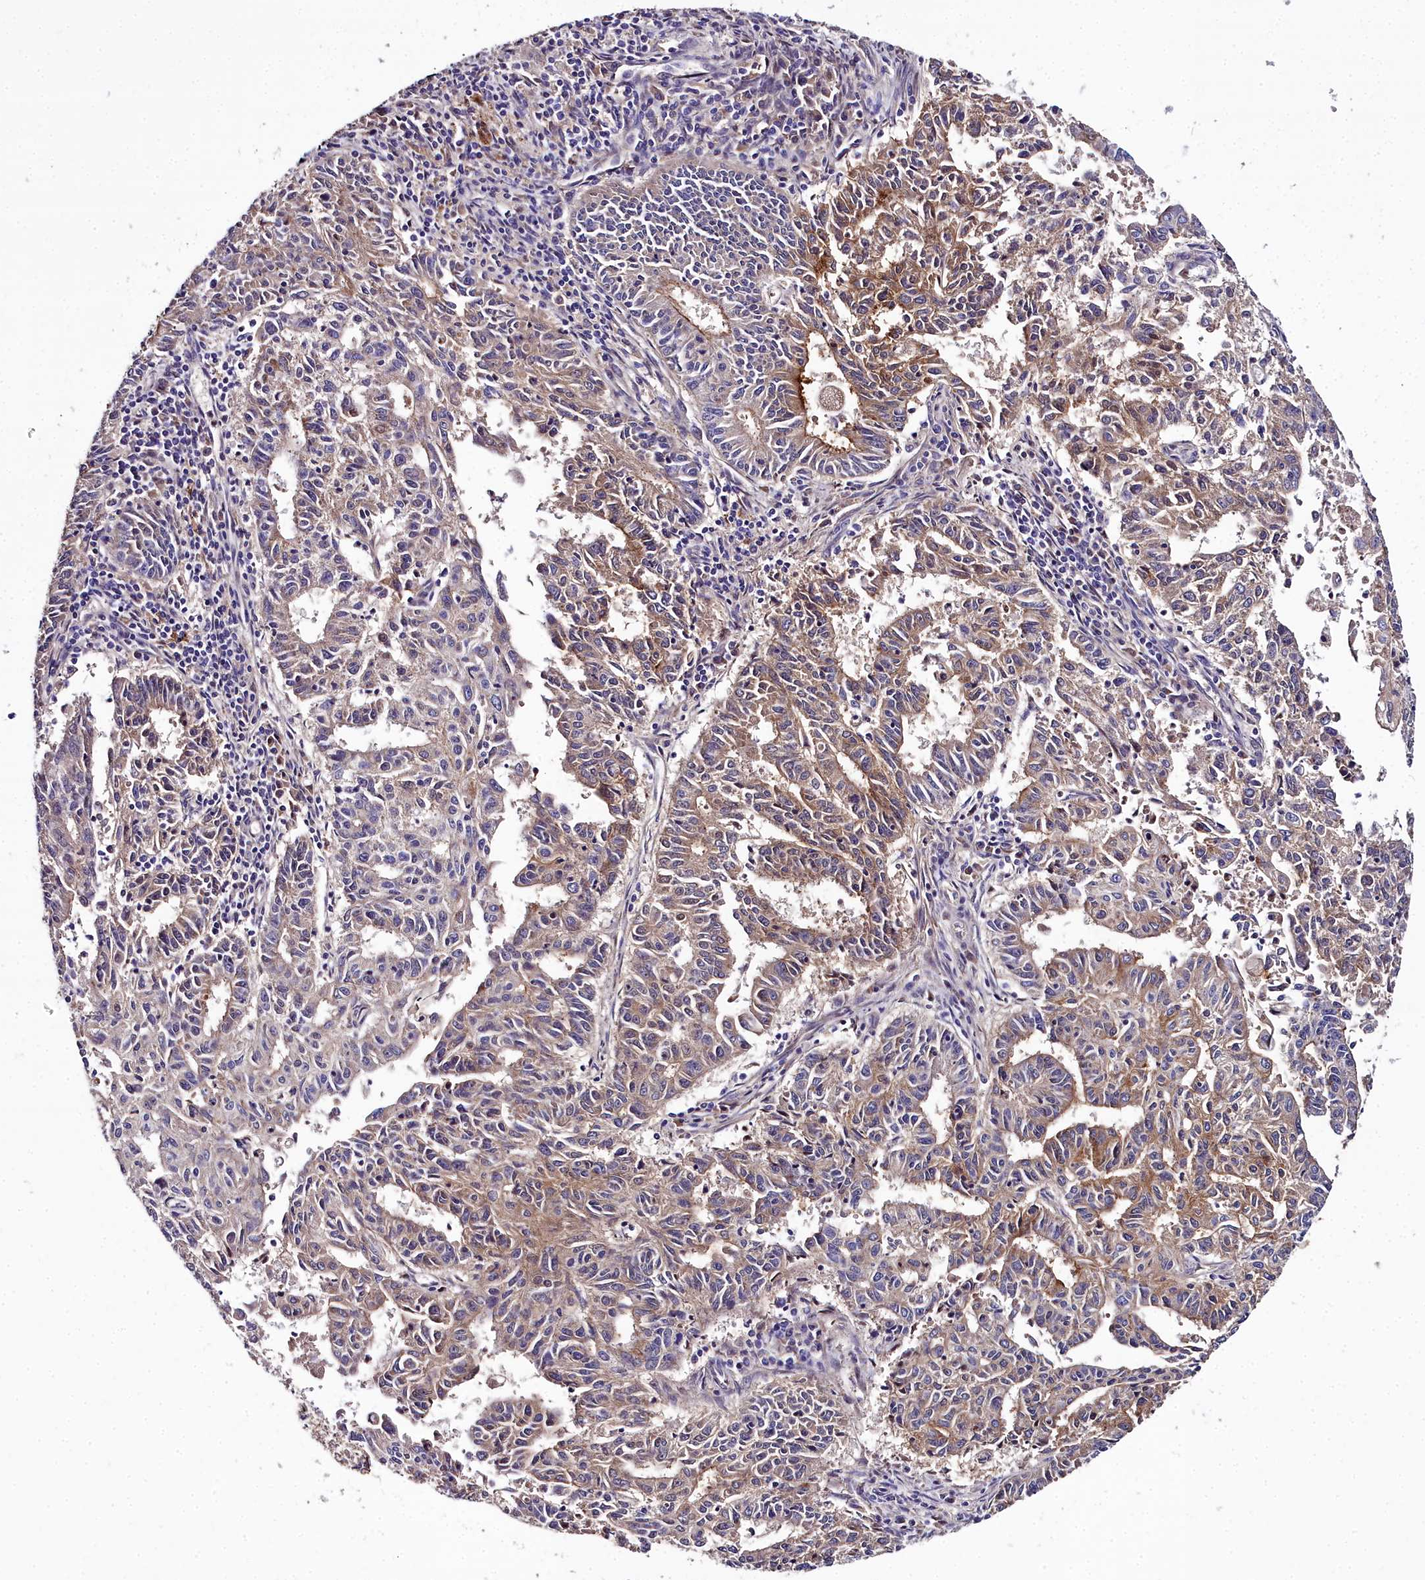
{"staining": {"intensity": "strong", "quantity": "25%-75%", "location": "cytoplasmic/membranous"}, "tissue": "endometrial cancer", "cell_type": "Tumor cells", "image_type": "cancer", "snomed": [{"axis": "morphology", "description": "Adenocarcinoma, NOS"}, {"axis": "topography", "description": "Endometrium"}], "caption": "Protein expression analysis of adenocarcinoma (endometrial) exhibits strong cytoplasmic/membranous staining in approximately 25%-75% of tumor cells. (brown staining indicates protein expression, while blue staining denotes nuclei).", "gene": "NT5M", "patient": {"sex": "female", "age": 59}}